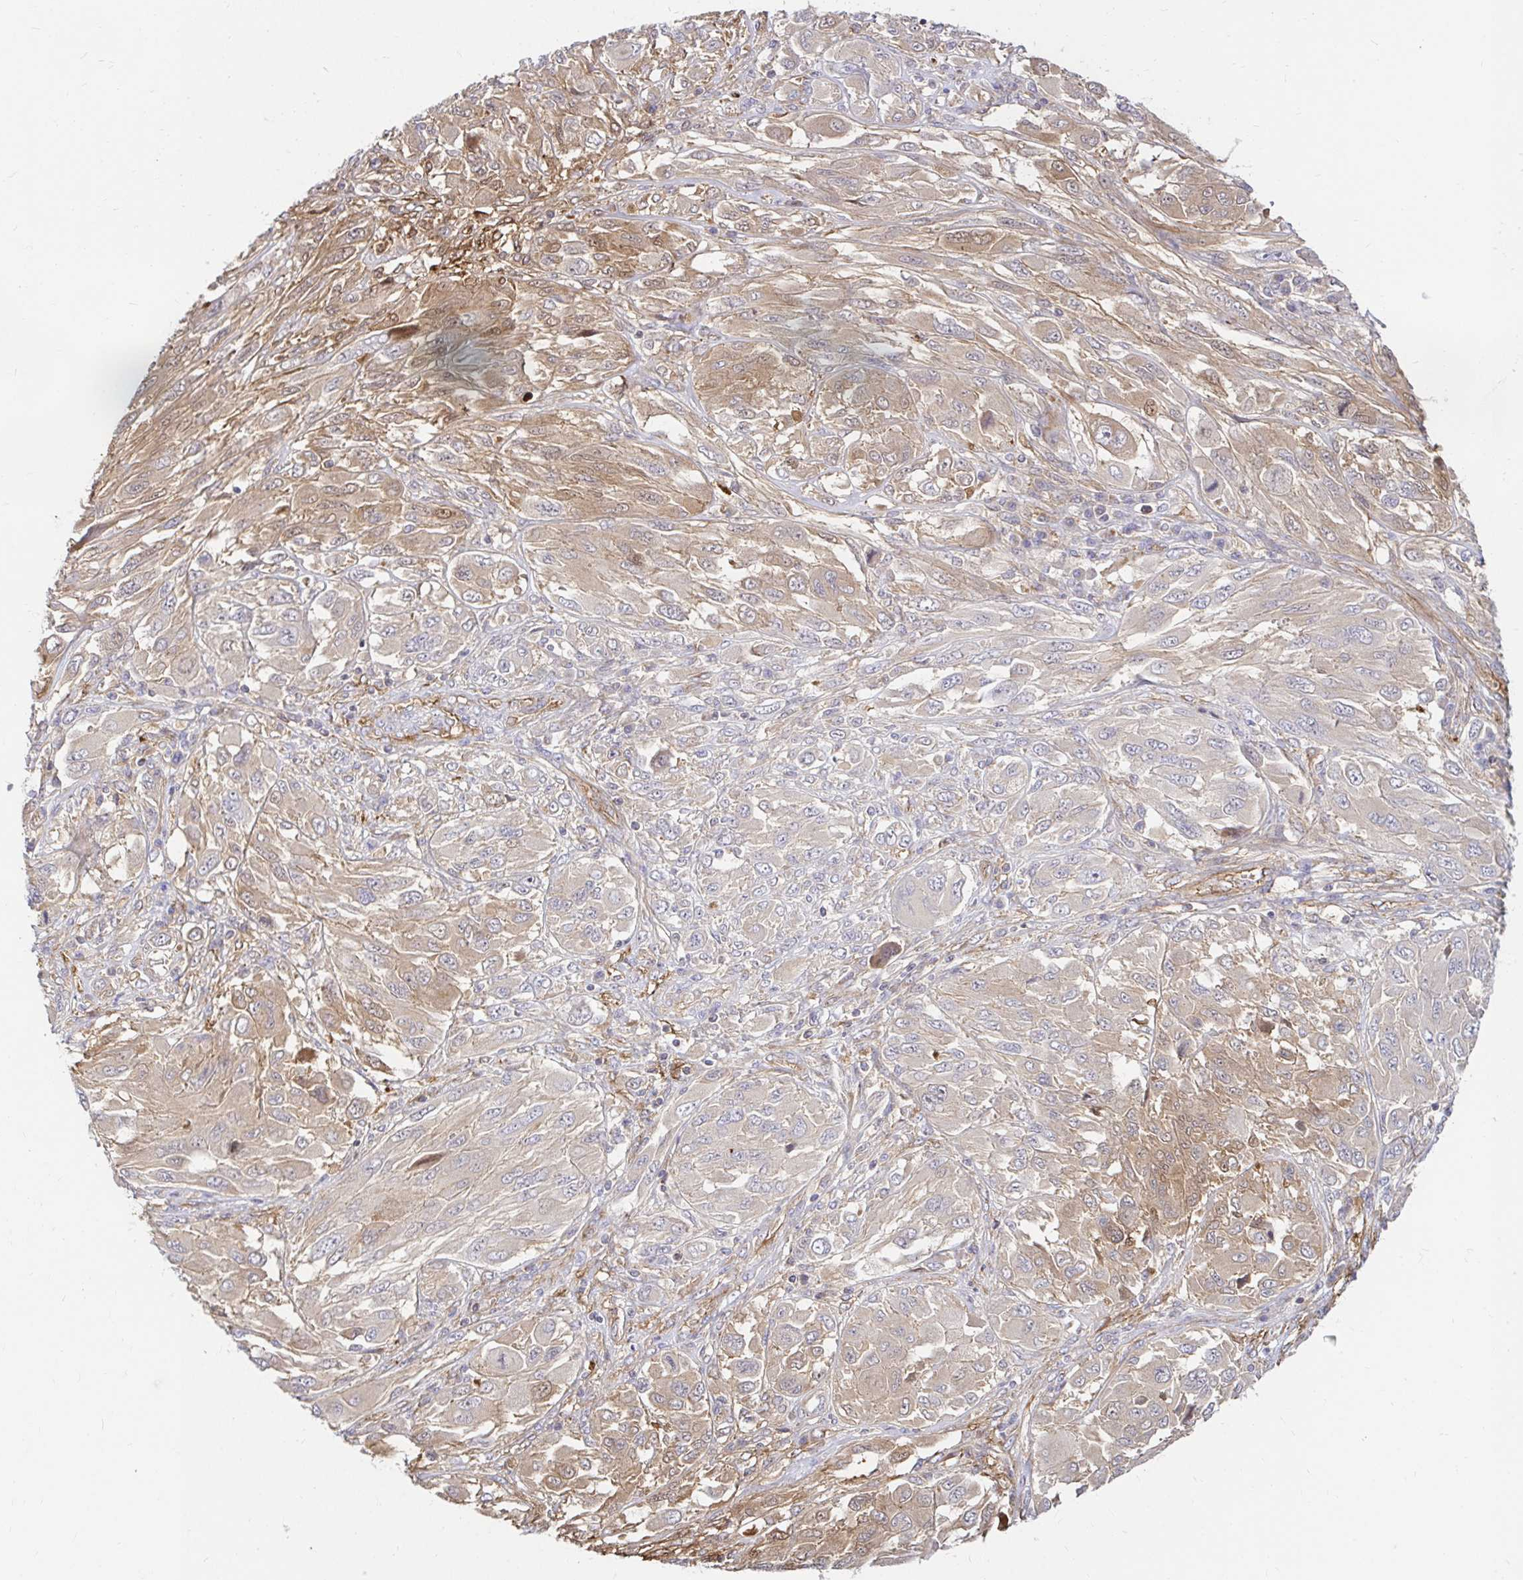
{"staining": {"intensity": "weak", "quantity": "<25%", "location": "cytoplasmic/membranous,nuclear"}, "tissue": "melanoma", "cell_type": "Tumor cells", "image_type": "cancer", "snomed": [{"axis": "morphology", "description": "Malignant melanoma, NOS"}, {"axis": "topography", "description": "Skin"}], "caption": "IHC histopathology image of melanoma stained for a protein (brown), which displays no positivity in tumor cells. Nuclei are stained in blue.", "gene": "ITGA2", "patient": {"sex": "female", "age": 91}}